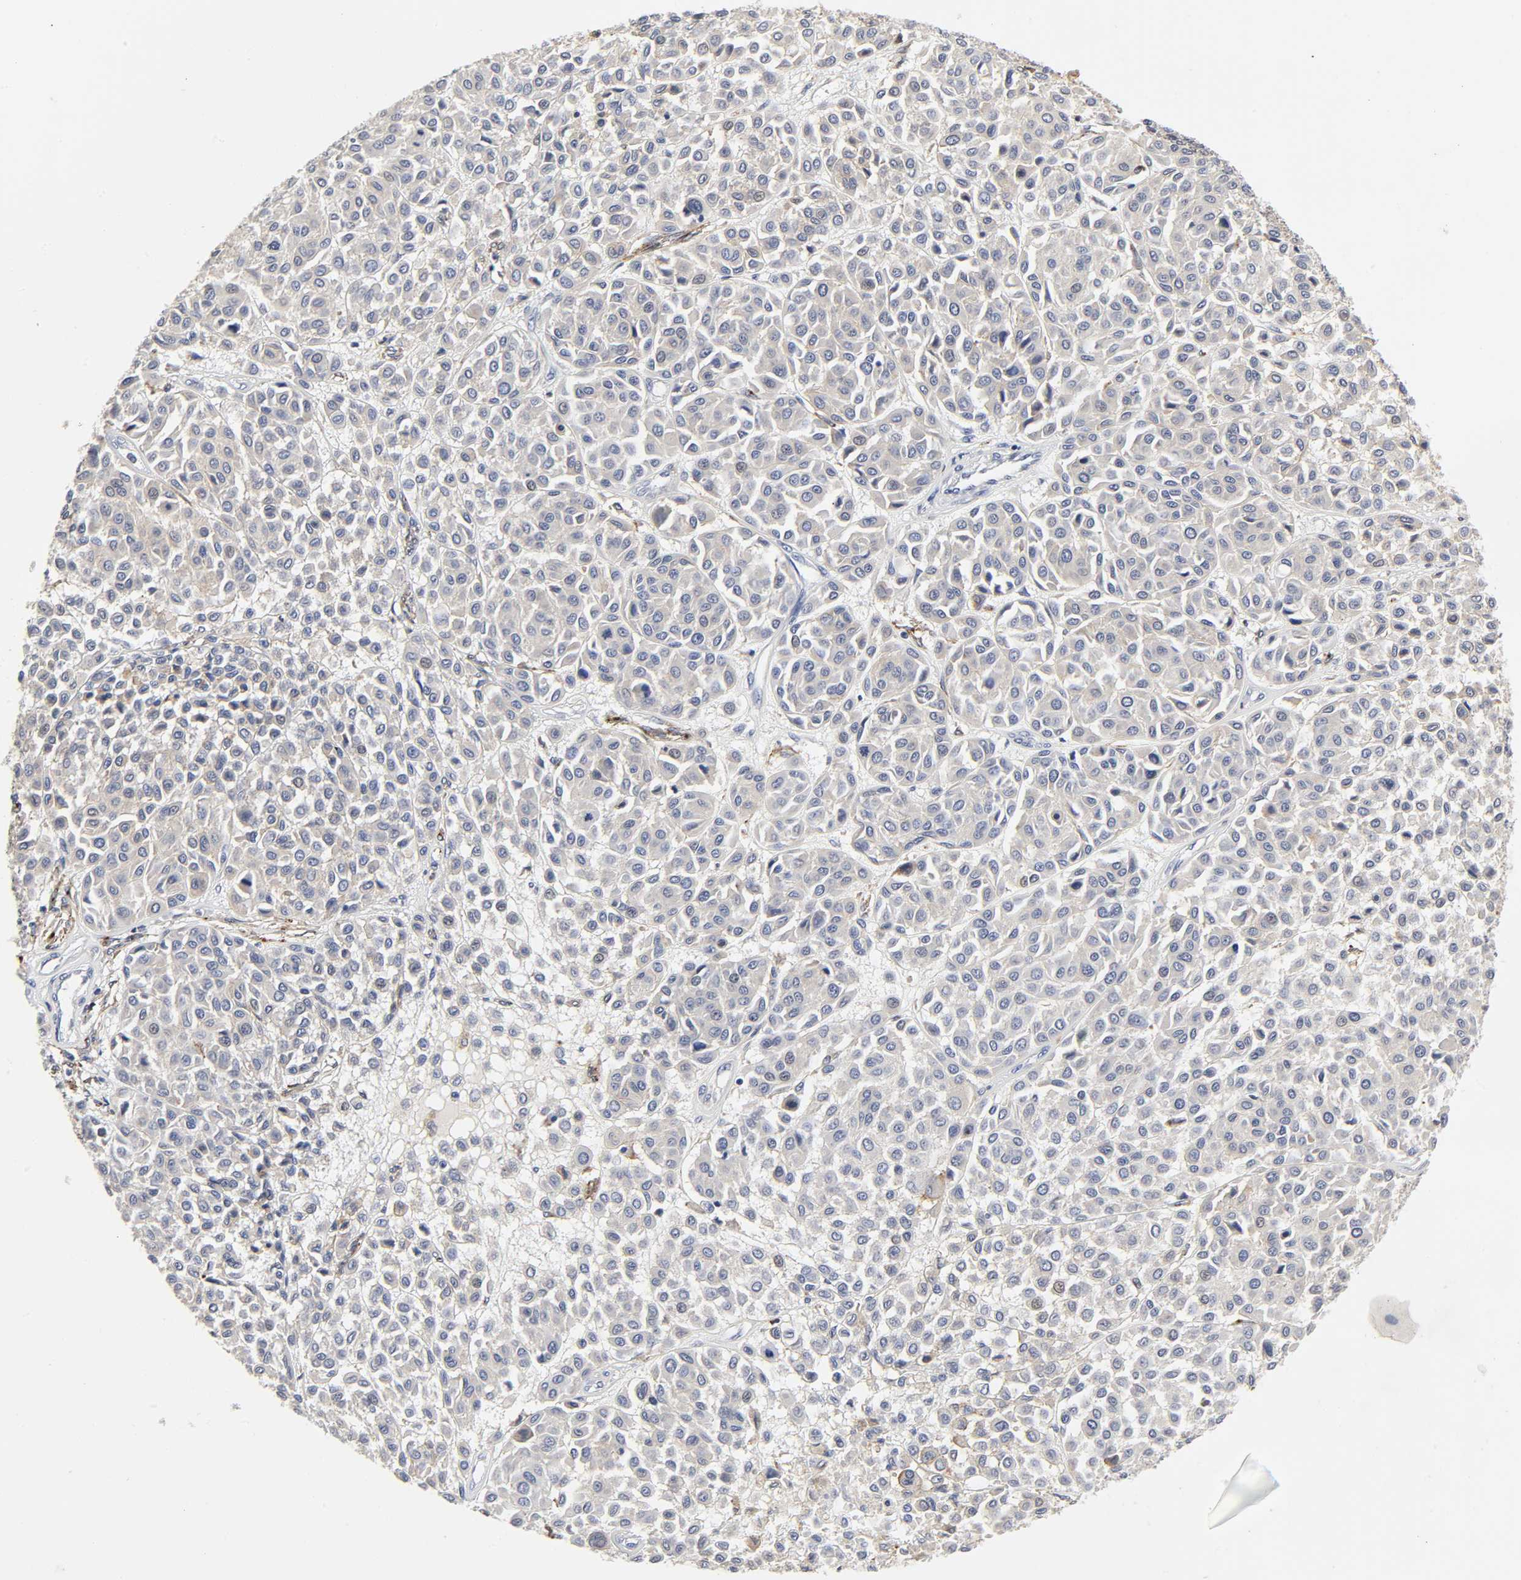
{"staining": {"intensity": "negative", "quantity": "none", "location": "none"}, "tissue": "melanoma", "cell_type": "Tumor cells", "image_type": "cancer", "snomed": [{"axis": "morphology", "description": "Malignant melanoma, Metastatic site"}, {"axis": "topography", "description": "Soft tissue"}], "caption": "Image shows no significant protein positivity in tumor cells of melanoma.", "gene": "LRP1", "patient": {"sex": "male", "age": 41}}